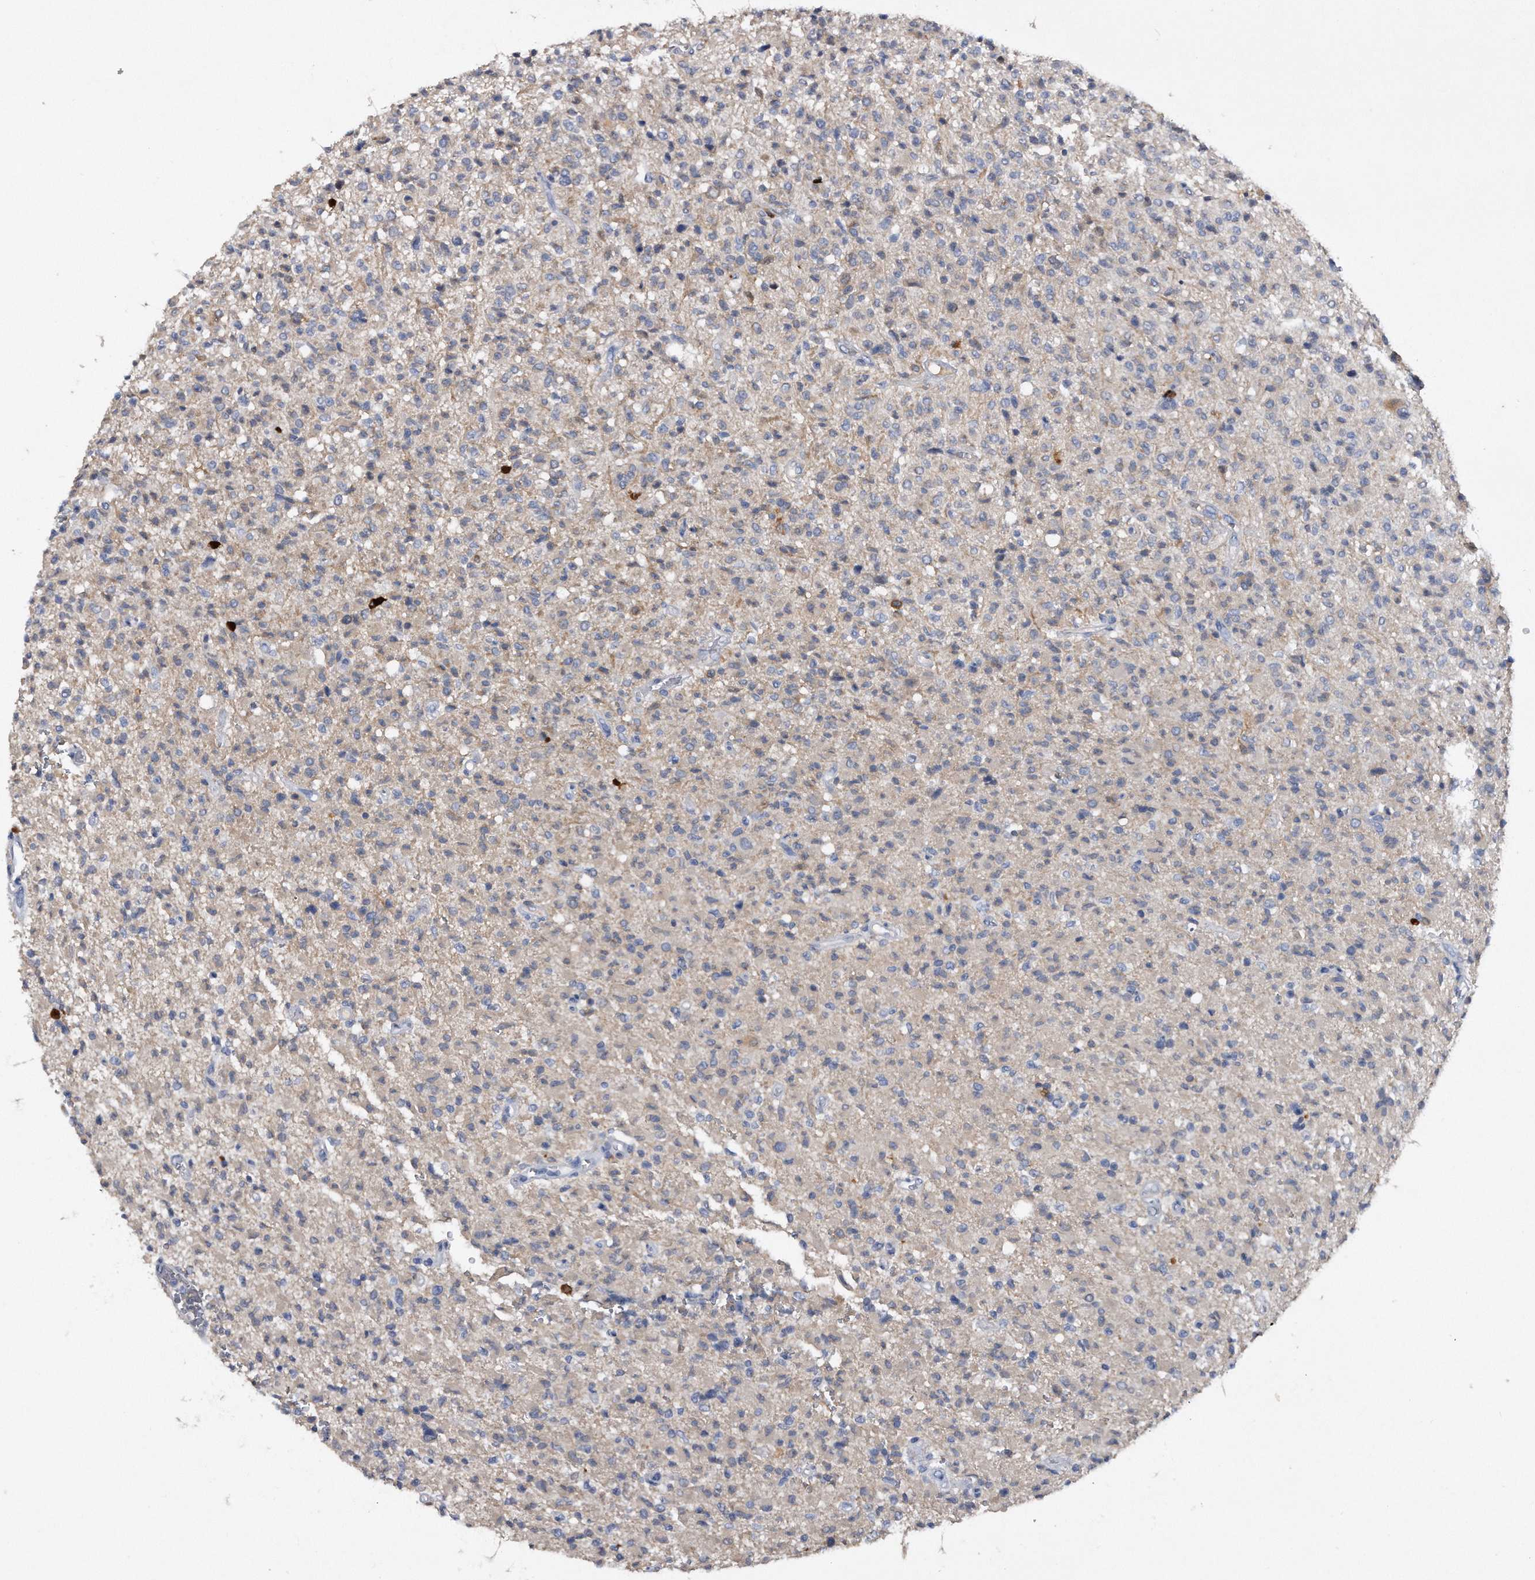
{"staining": {"intensity": "negative", "quantity": "none", "location": "none"}, "tissue": "glioma", "cell_type": "Tumor cells", "image_type": "cancer", "snomed": [{"axis": "morphology", "description": "Glioma, malignant, High grade"}, {"axis": "topography", "description": "Brain"}], "caption": "The histopathology image reveals no significant expression in tumor cells of glioma. The staining is performed using DAB (3,3'-diaminobenzidine) brown chromogen with nuclei counter-stained in using hematoxylin.", "gene": "ASNS", "patient": {"sex": "female", "age": 57}}